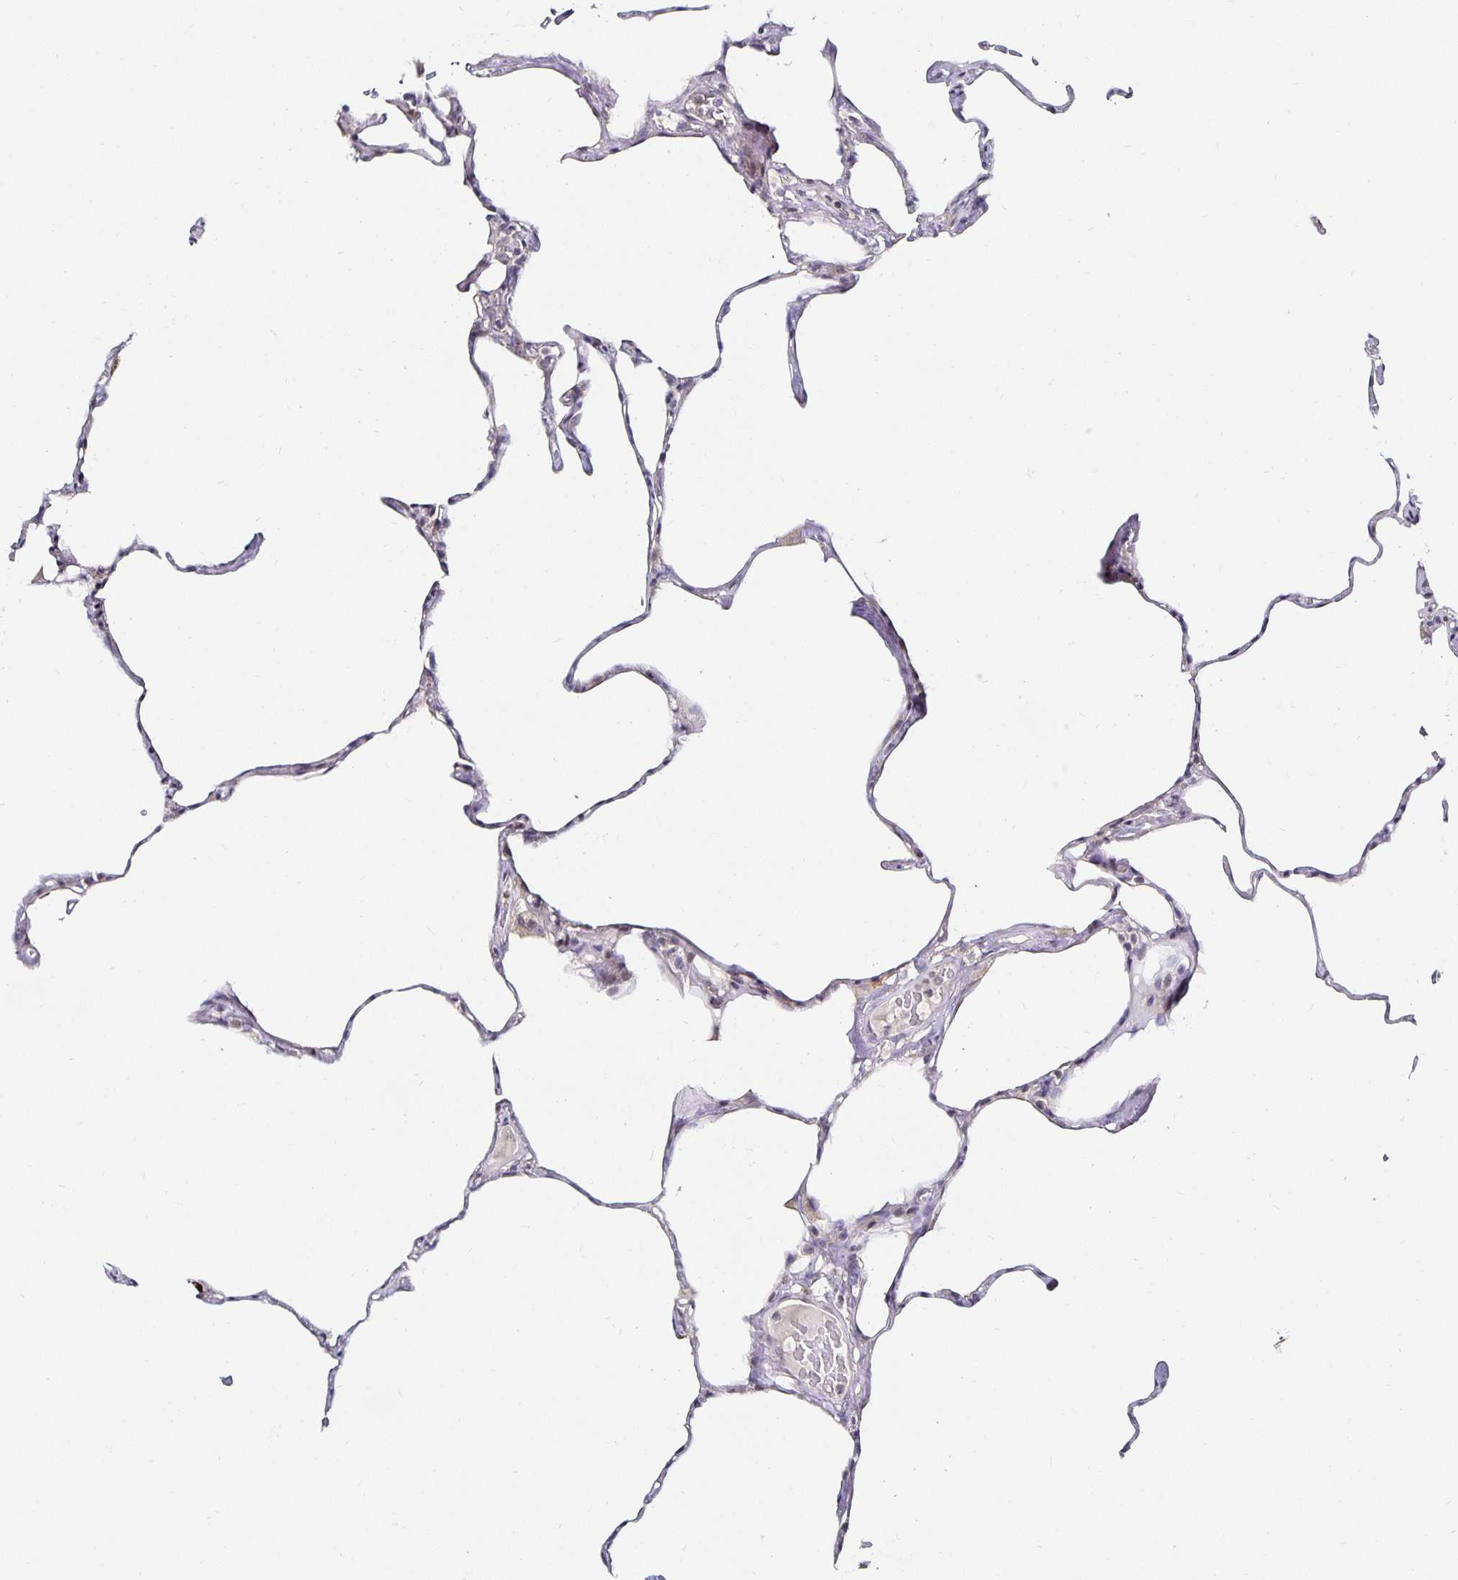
{"staining": {"intensity": "strong", "quantity": "<25%", "location": "nuclear"}, "tissue": "lung", "cell_type": "Alveolar cells", "image_type": "normal", "snomed": [{"axis": "morphology", "description": "Normal tissue, NOS"}, {"axis": "topography", "description": "Lung"}], "caption": "Lung stained with immunohistochemistry (IHC) displays strong nuclear expression in approximately <25% of alveolar cells. (DAB (3,3'-diaminobenzidine) IHC with brightfield microscopy, high magnification).", "gene": "ANLN", "patient": {"sex": "male", "age": 65}}